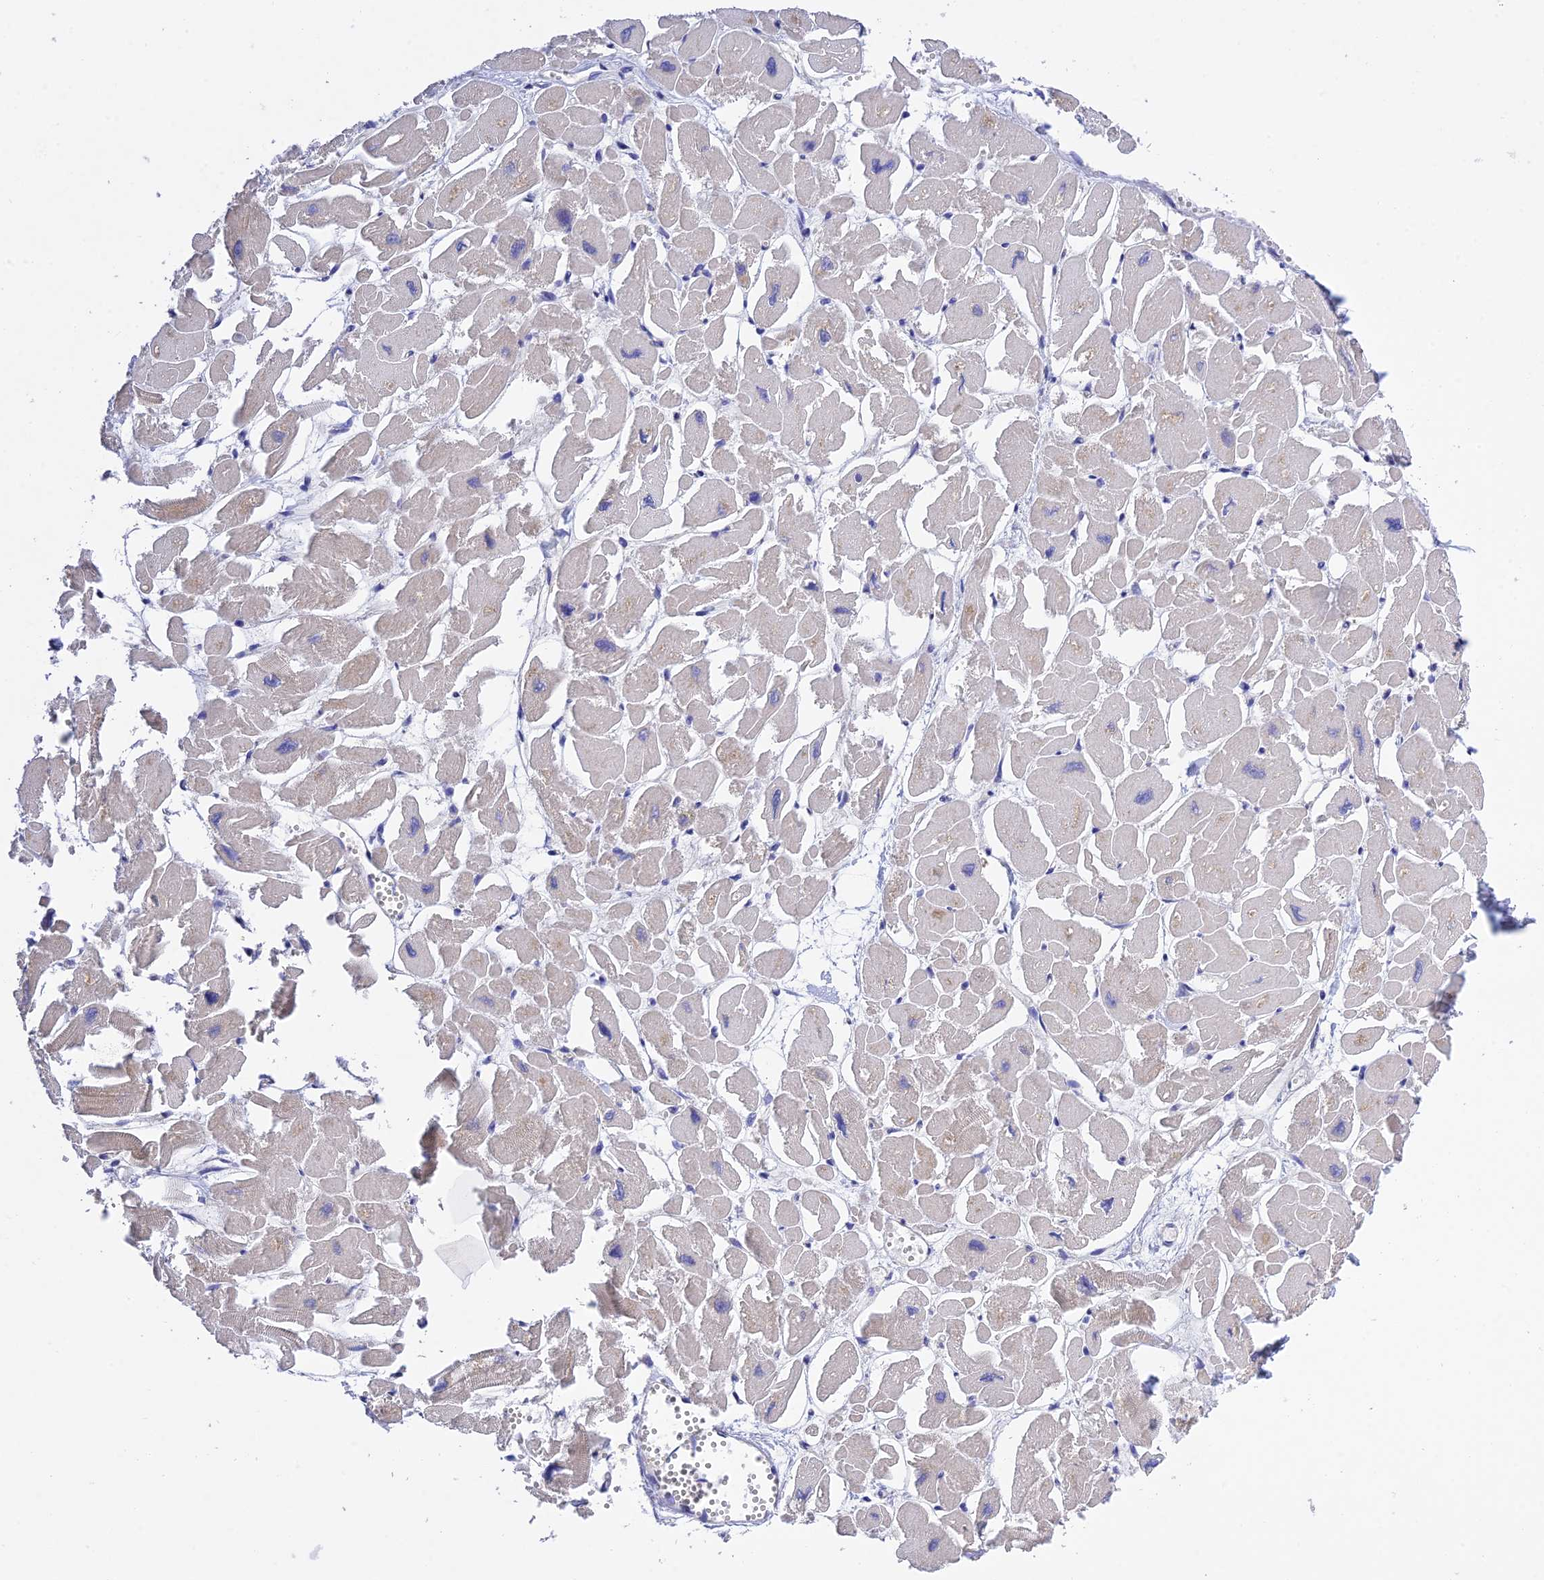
{"staining": {"intensity": "weak", "quantity": "25%-75%", "location": "cytoplasmic/membranous"}, "tissue": "heart muscle", "cell_type": "Cardiomyocytes", "image_type": "normal", "snomed": [{"axis": "morphology", "description": "Normal tissue, NOS"}, {"axis": "topography", "description": "Heart"}], "caption": "Immunohistochemical staining of normal human heart muscle reveals 25%-75% levels of weak cytoplasmic/membranous protein expression in approximately 25%-75% of cardiomyocytes. The staining was performed using DAB to visualize the protein expression in brown, while the nuclei were stained in blue with hematoxylin (Magnification: 20x).", "gene": "MS4A5", "patient": {"sex": "male", "age": 54}}